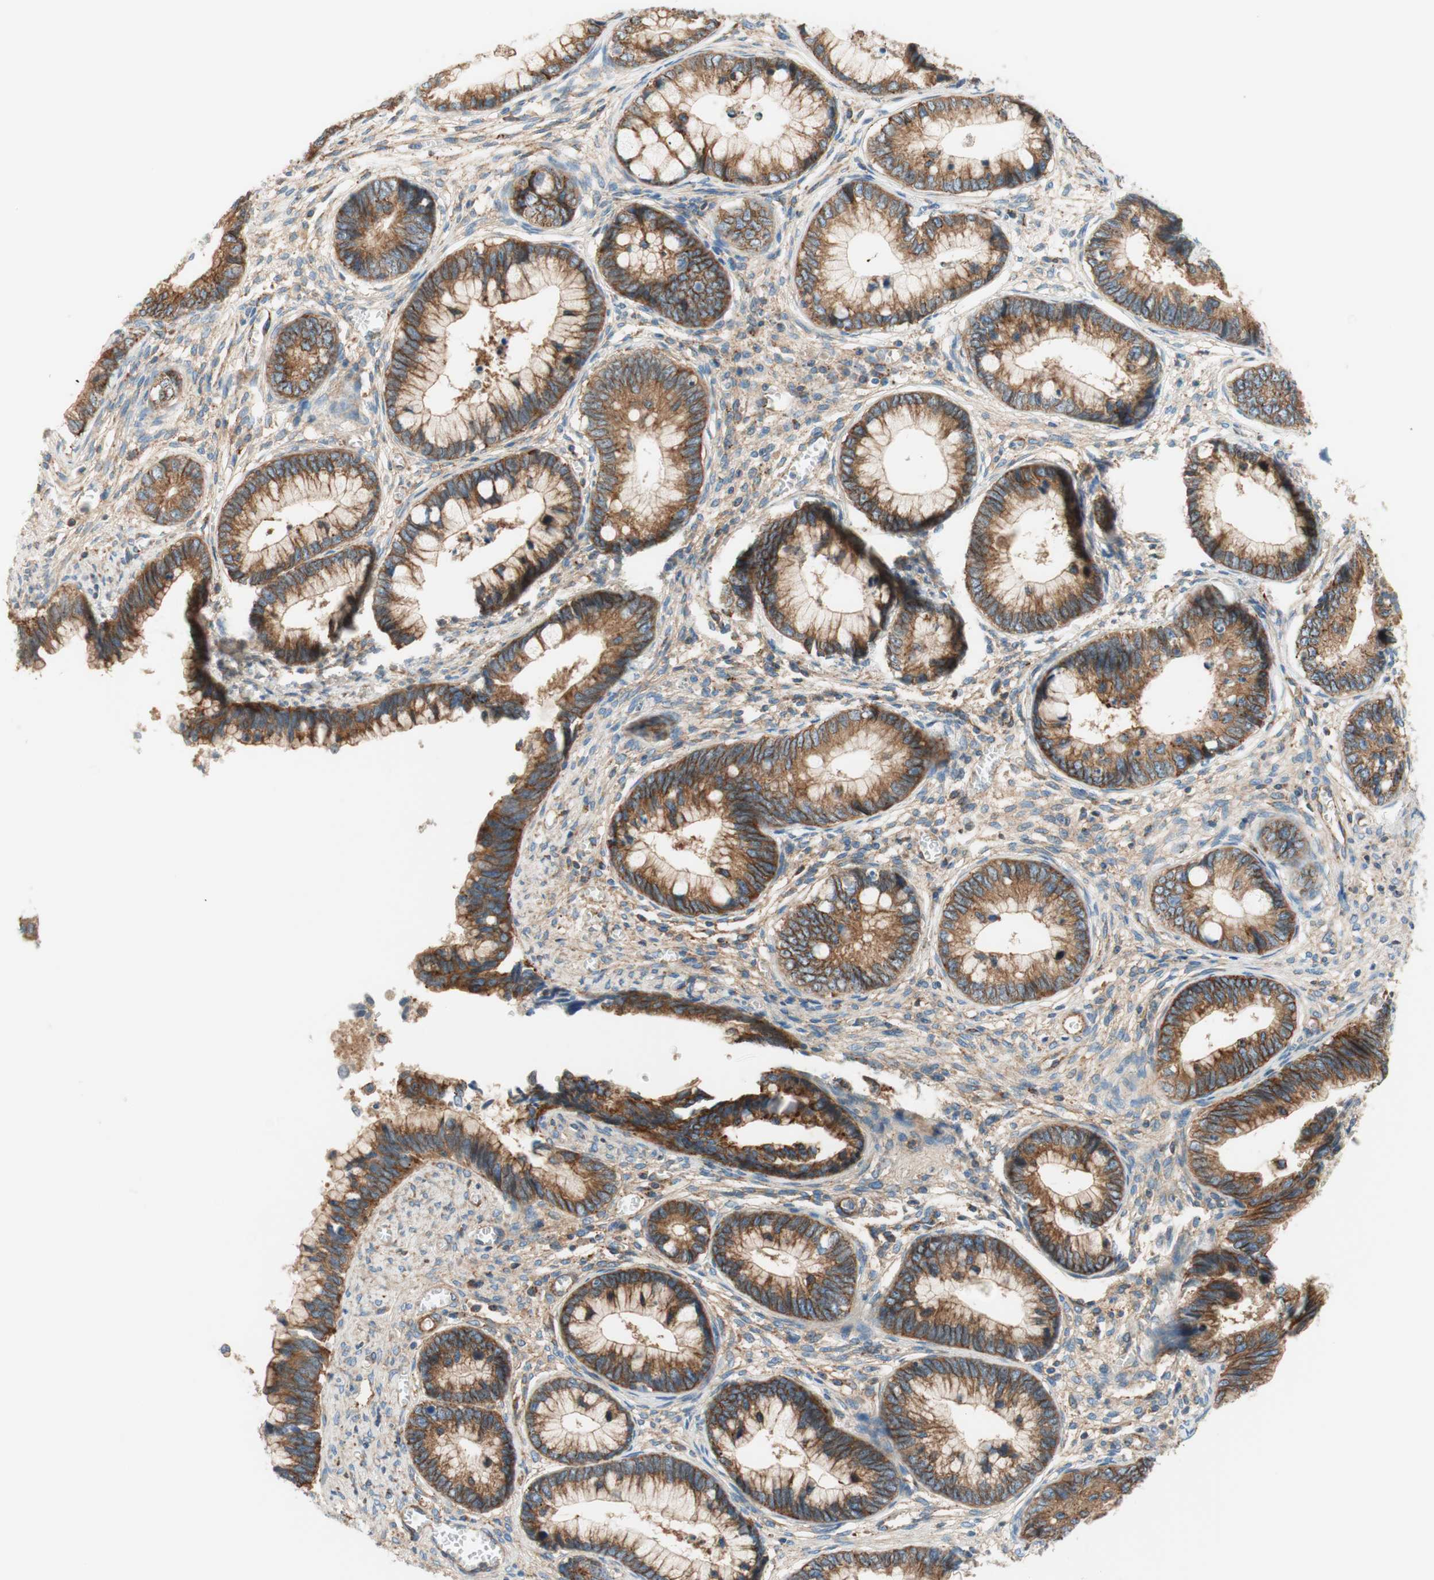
{"staining": {"intensity": "strong", "quantity": ">75%", "location": "cytoplasmic/membranous"}, "tissue": "cervical cancer", "cell_type": "Tumor cells", "image_type": "cancer", "snomed": [{"axis": "morphology", "description": "Adenocarcinoma, NOS"}, {"axis": "topography", "description": "Cervix"}], "caption": "The image exhibits staining of cervical cancer, revealing strong cytoplasmic/membranous protein positivity (brown color) within tumor cells. Nuclei are stained in blue.", "gene": "VPS26A", "patient": {"sex": "female", "age": 44}}